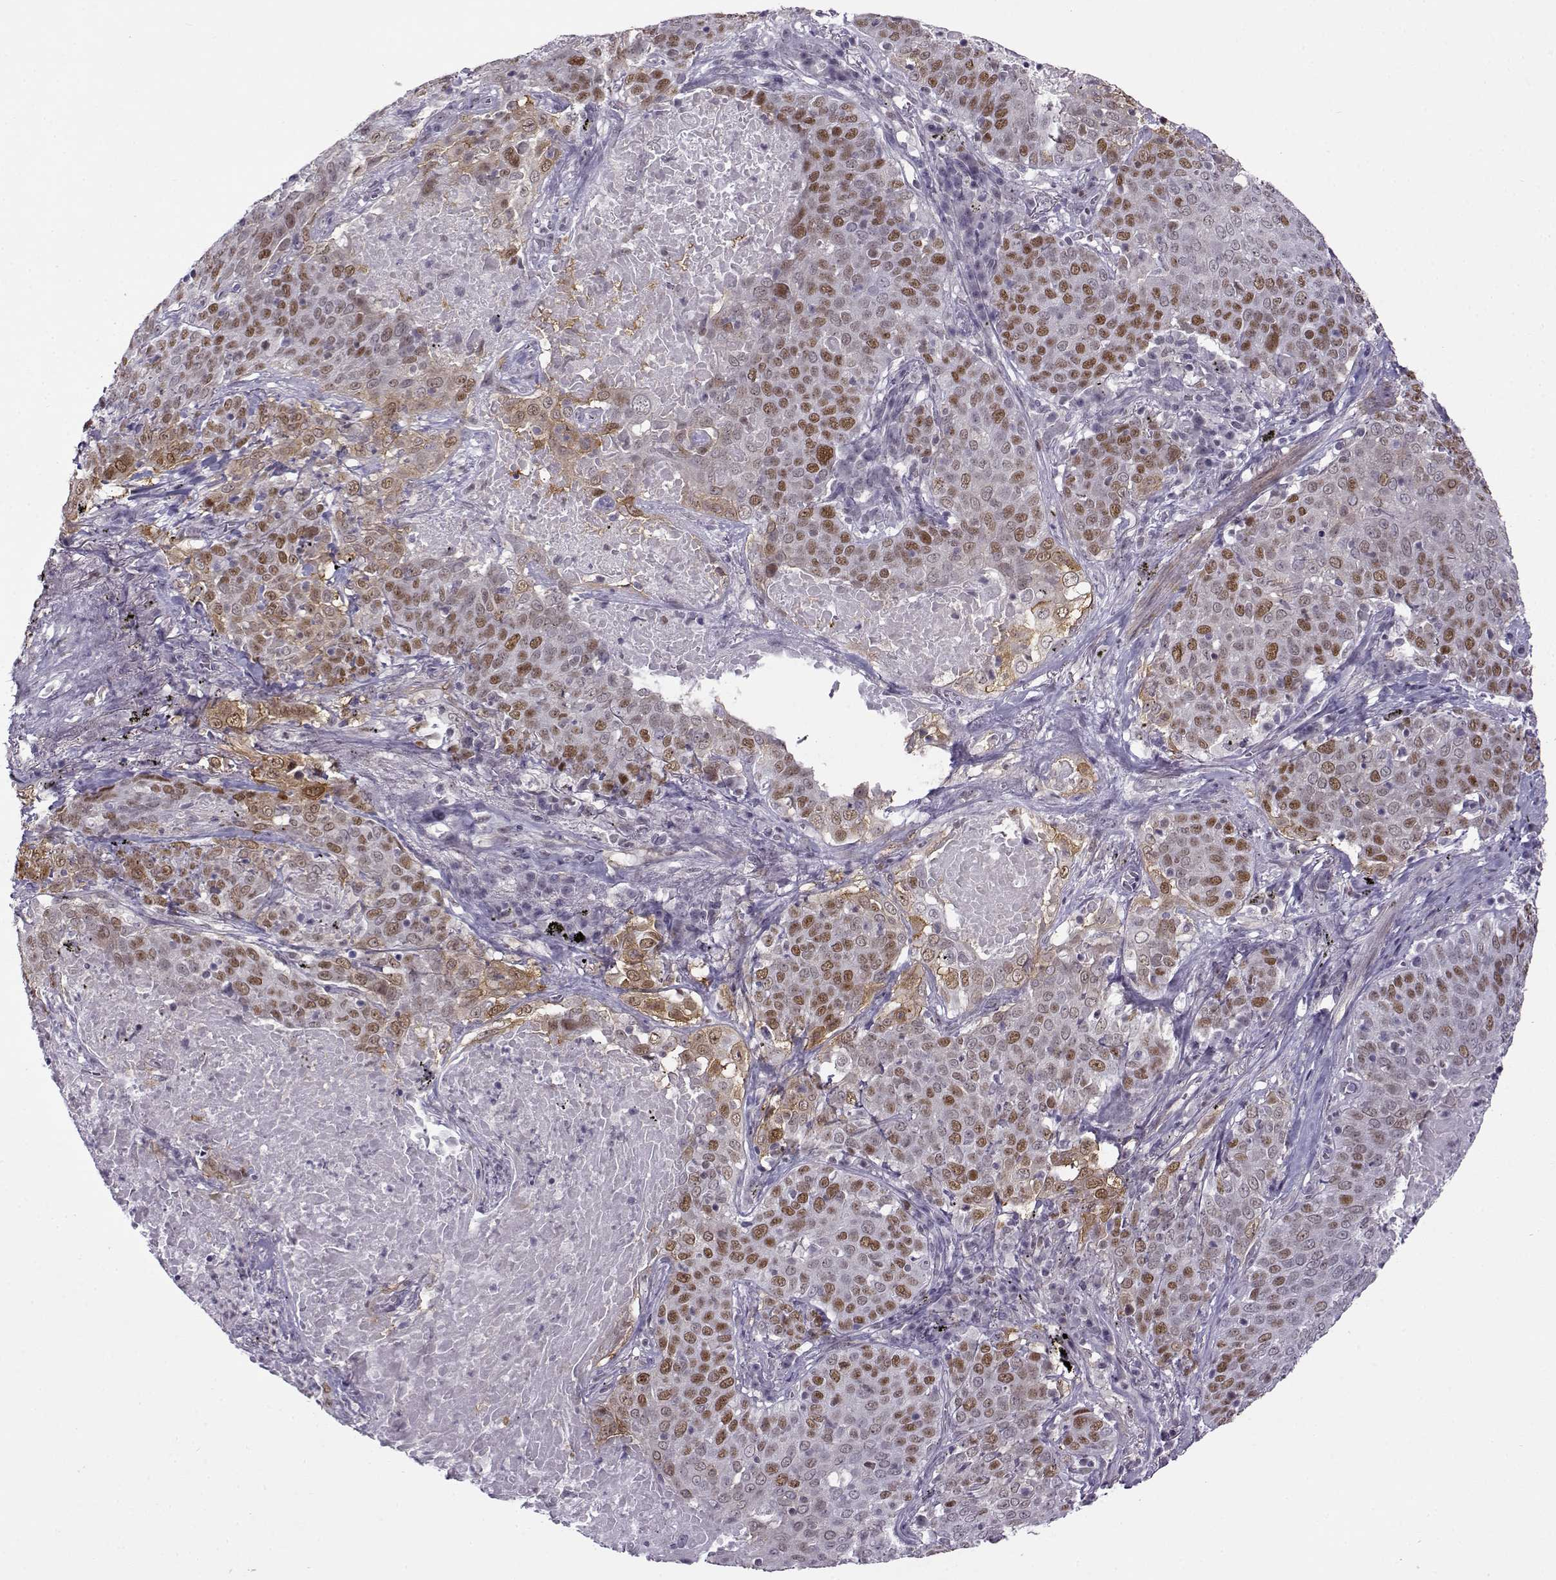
{"staining": {"intensity": "weak", "quantity": "25%-75%", "location": "cytoplasmic/membranous,nuclear"}, "tissue": "lung cancer", "cell_type": "Tumor cells", "image_type": "cancer", "snomed": [{"axis": "morphology", "description": "Squamous cell carcinoma, NOS"}, {"axis": "topography", "description": "Lung"}], "caption": "Approximately 25%-75% of tumor cells in lung squamous cell carcinoma demonstrate weak cytoplasmic/membranous and nuclear protein staining as visualized by brown immunohistochemical staining.", "gene": "BACH1", "patient": {"sex": "male", "age": 82}}